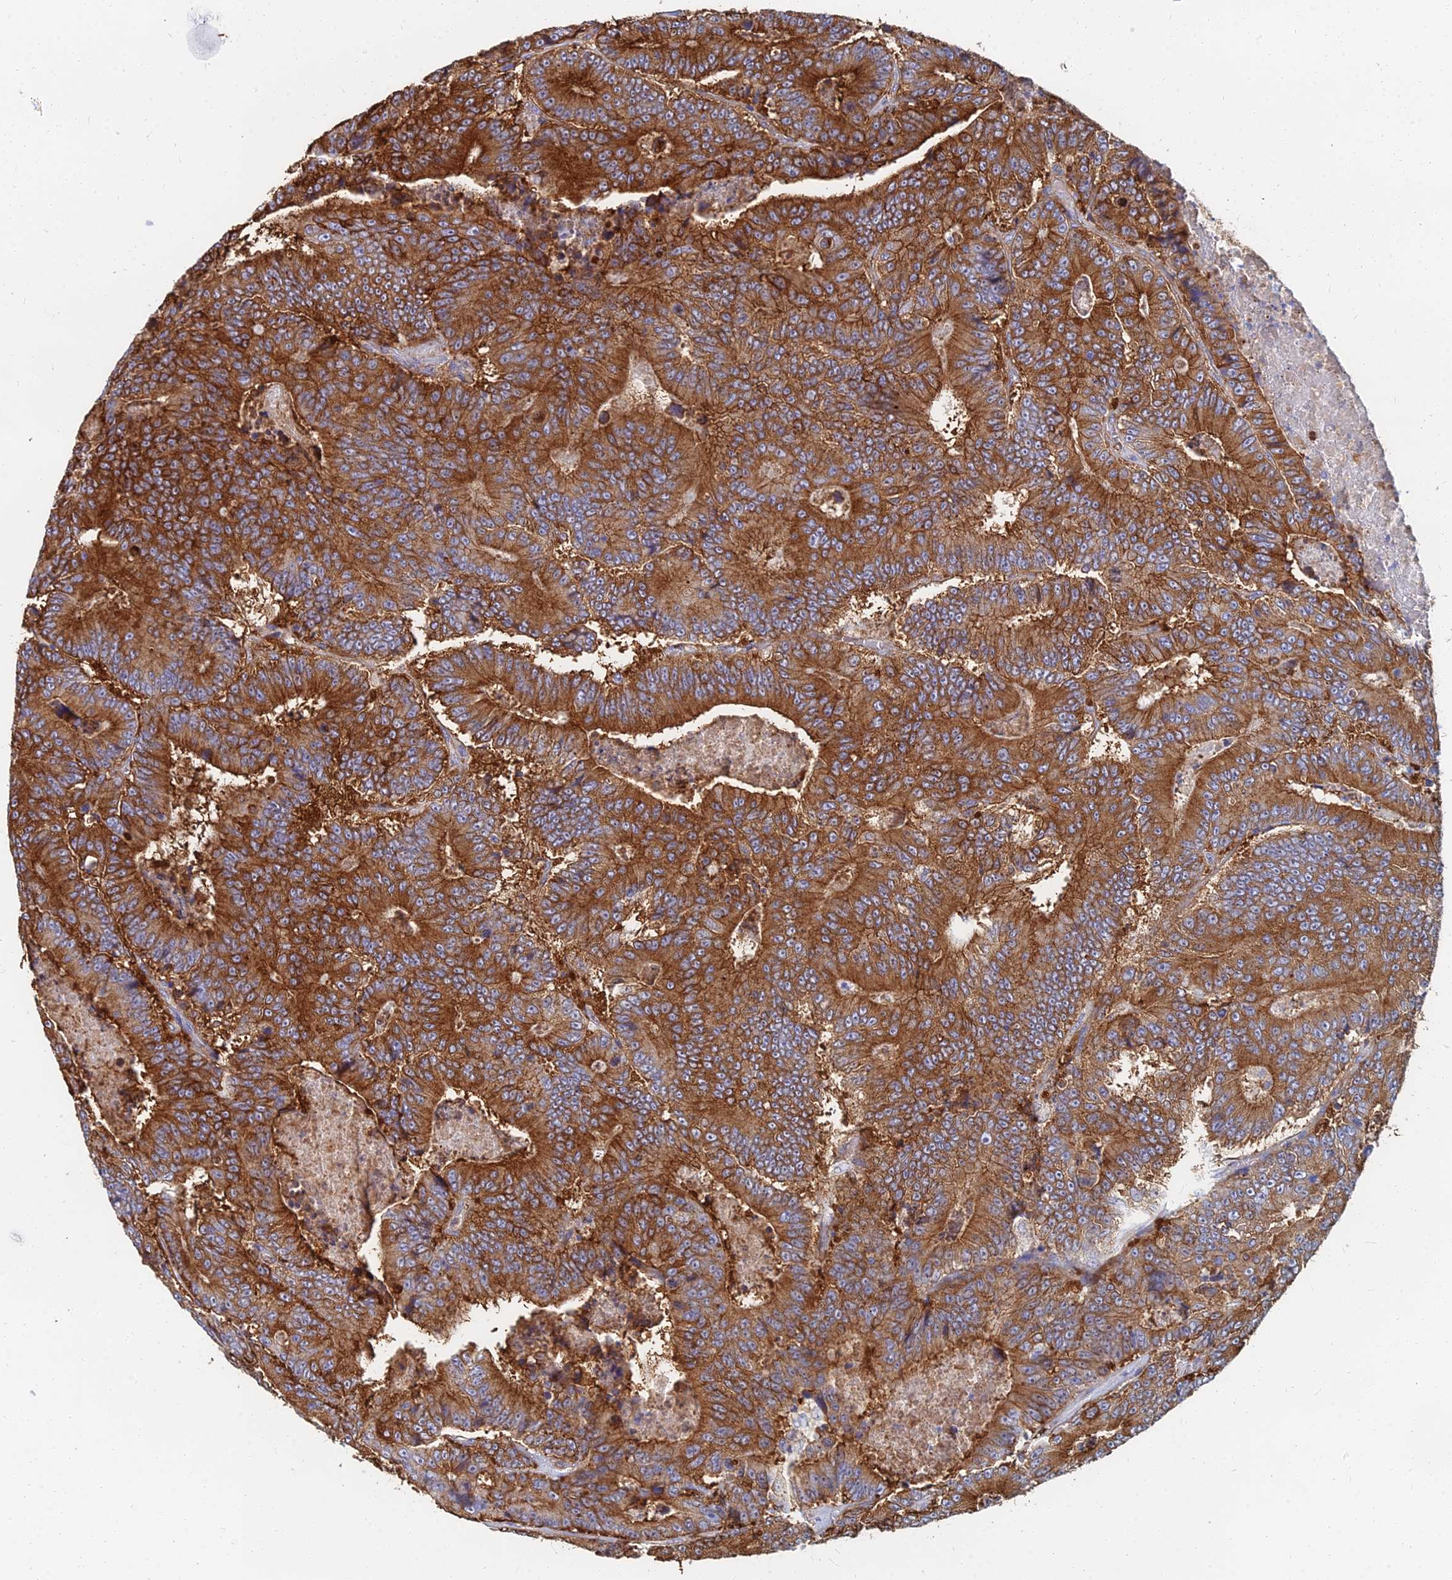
{"staining": {"intensity": "strong", "quantity": ">75%", "location": "cytoplasmic/membranous"}, "tissue": "colorectal cancer", "cell_type": "Tumor cells", "image_type": "cancer", "snomed": [{"axis": "morphology", "description": "Adenocarcinoma, NOS"}, {"axis": "topography", "description": "Colon"}], "caption": "Colorectal cancer tissue displays strong cytoplasmic/membranous staining in approximately >75% of tumor cells, visualized by immunohistochemistry. The staining was performed using DAB (3,3'-diaminobenzidine), with brown indicating positive protein expression. Nuclei are stained blue with hematoxylin.", "gene": "GPR42", "patient": {"sex": "male", "age": 83}}